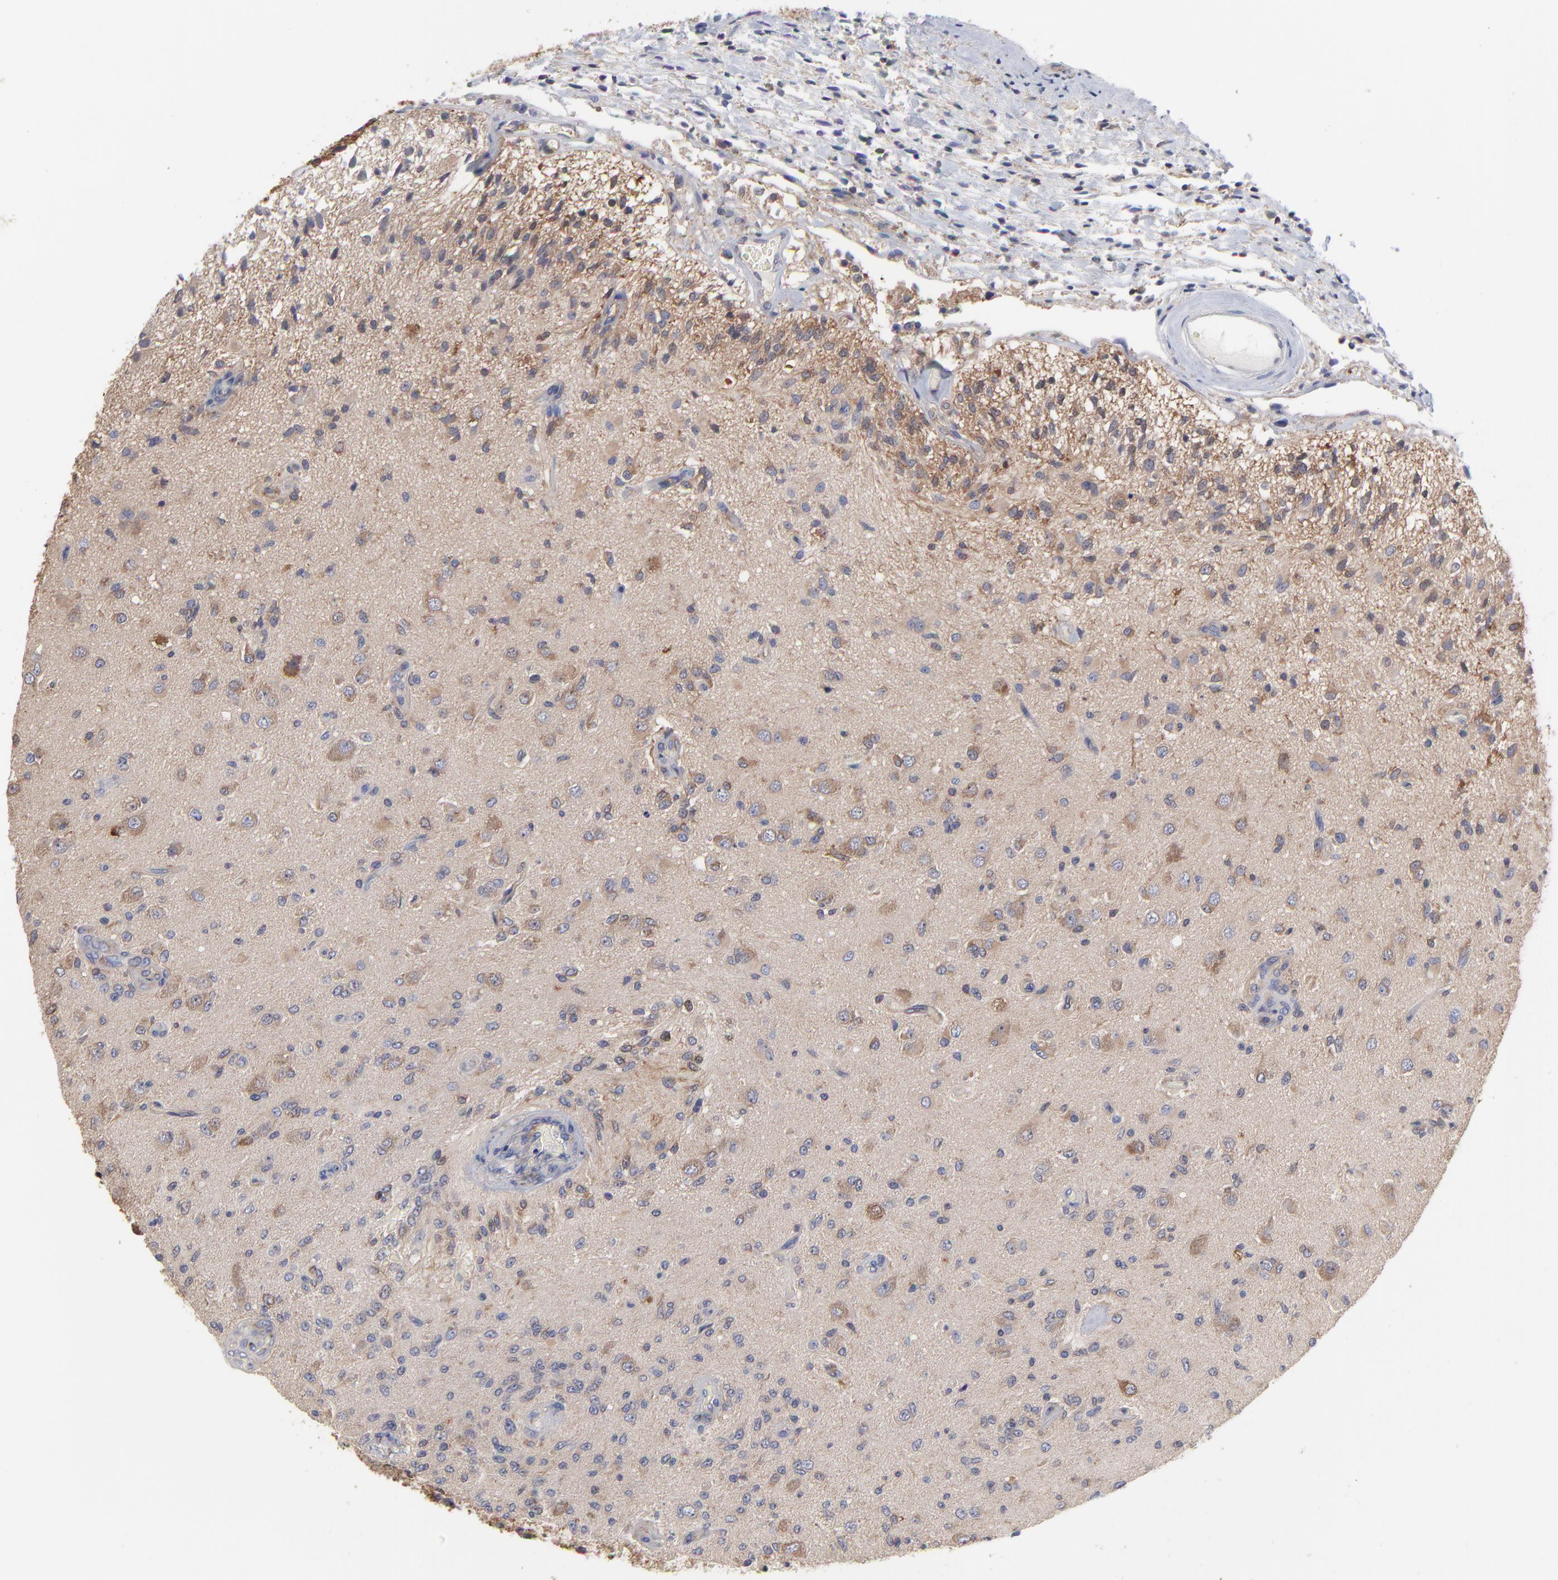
{"staining": {"intensity": "weak", "quantity": "<25%", "location": "cytoplasmic/membranous"}, "tissue": "glioma", "cell_type": "Tumor cells", "image_type": "cancer", "snomed": [{"axis": "morphology", "description": "Normal tissue, NOS"}, {"axis": "morphology", "description": "Glioma, malignant, High grade"}, {"axis": "topography", "description": "Cerebral cortex"}], "caption": "Immunohistochemical staining of malignant glioma (high-grade) reveals no significant staining in tumor cells.", "gene": "NFKBIA", "patient": {"sex": "male", "age": 77}}